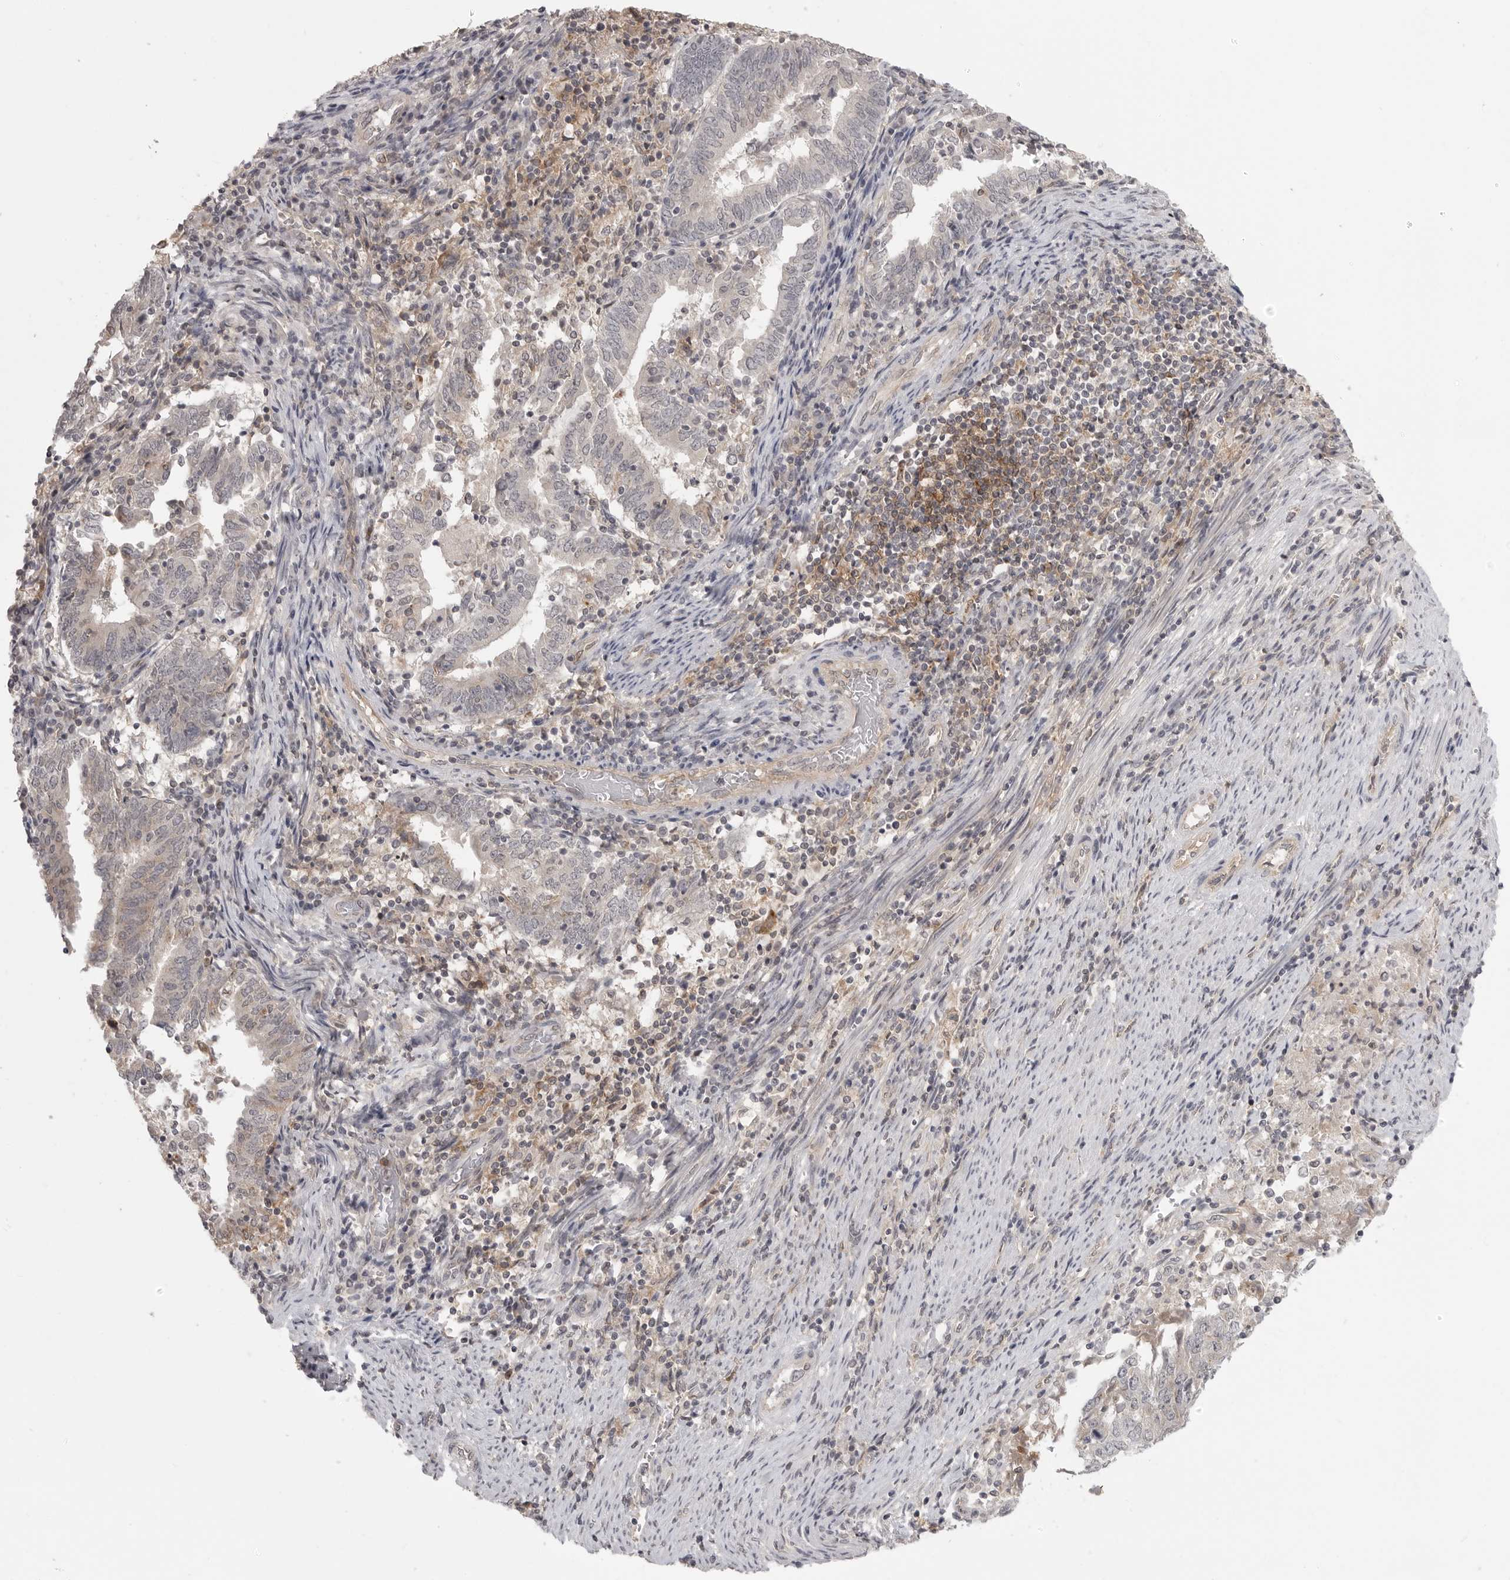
{"staining": {"intensity": "negative", "quantity": "none", "location": "none"}, "tissue": "endometrial cancer", "cell_type": "Tumor cells", "image_type": "cancer", "snomed": [{"axis": "morphology", "description": "Adenocarcinoma, NOS"}, {"axis": "topography", "description": "Endometrium"}], "caption": "Immunohistochemical staining of endometrial cancer reveals no significant positivity in tumor cells.", "gene": "IFNGR1", "patient": {"sex": "female", "age": 80}}